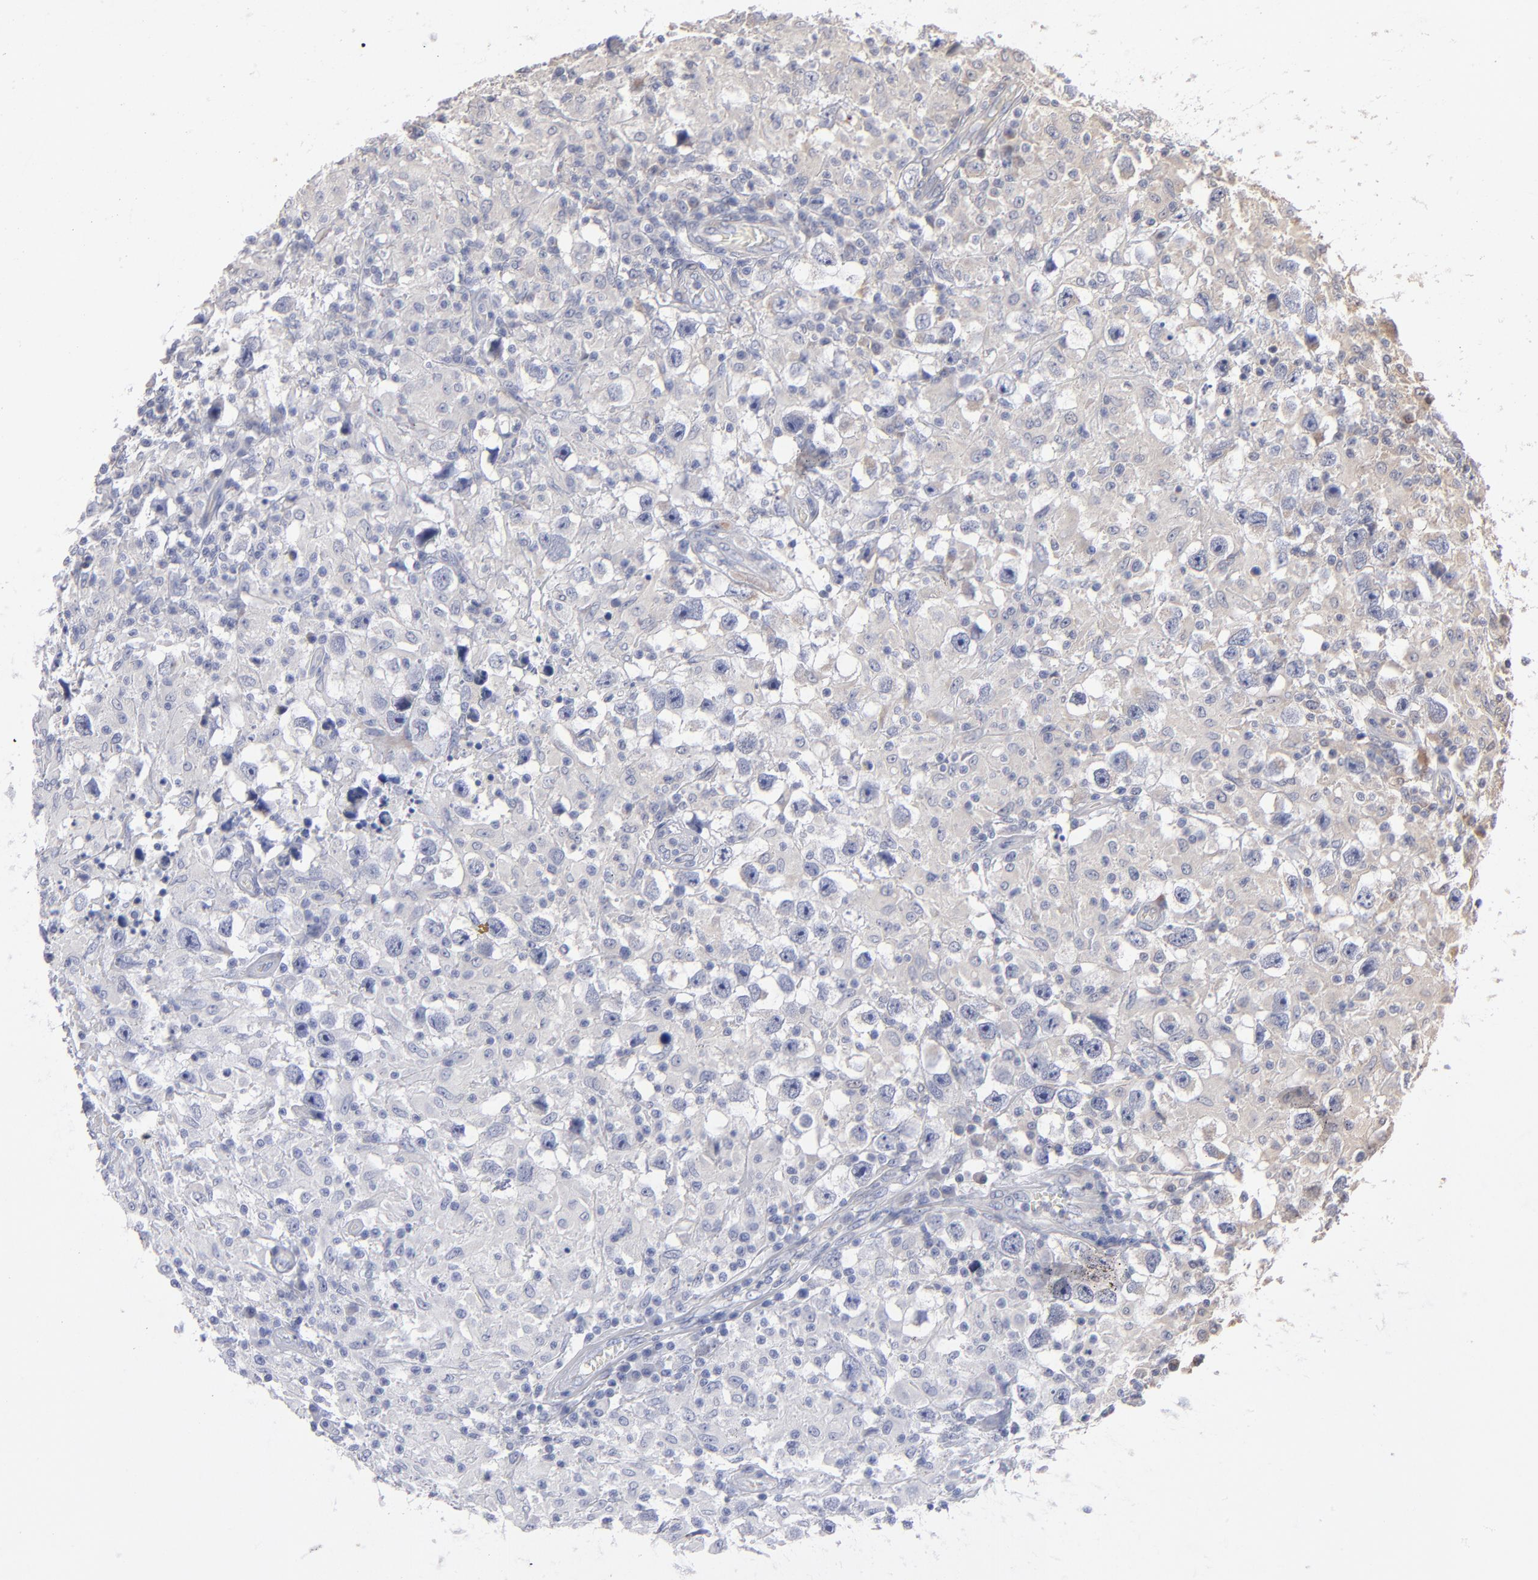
{"staining": {"intensity": "weak", "quantity": ">75%", "location": "cytoplasmic/membranous"}, "tissue": "testis cancer", "cell_type": "Tumor cells", "image_type": "cancer", "snomed": [{"axis": "morphology", "description": "Seminoma, NOS"}, {"axis": "topography", "description": "Testis"}], "caption": "Immunohistochemical staining of testis cancer (seminoma) exhibits low levels of weak cytoplasmic/membranous protein positivity in approximately >75% of tumor cells.", "gene": "MIPOL1", "patient": {"sex": "male", "age": 34}}